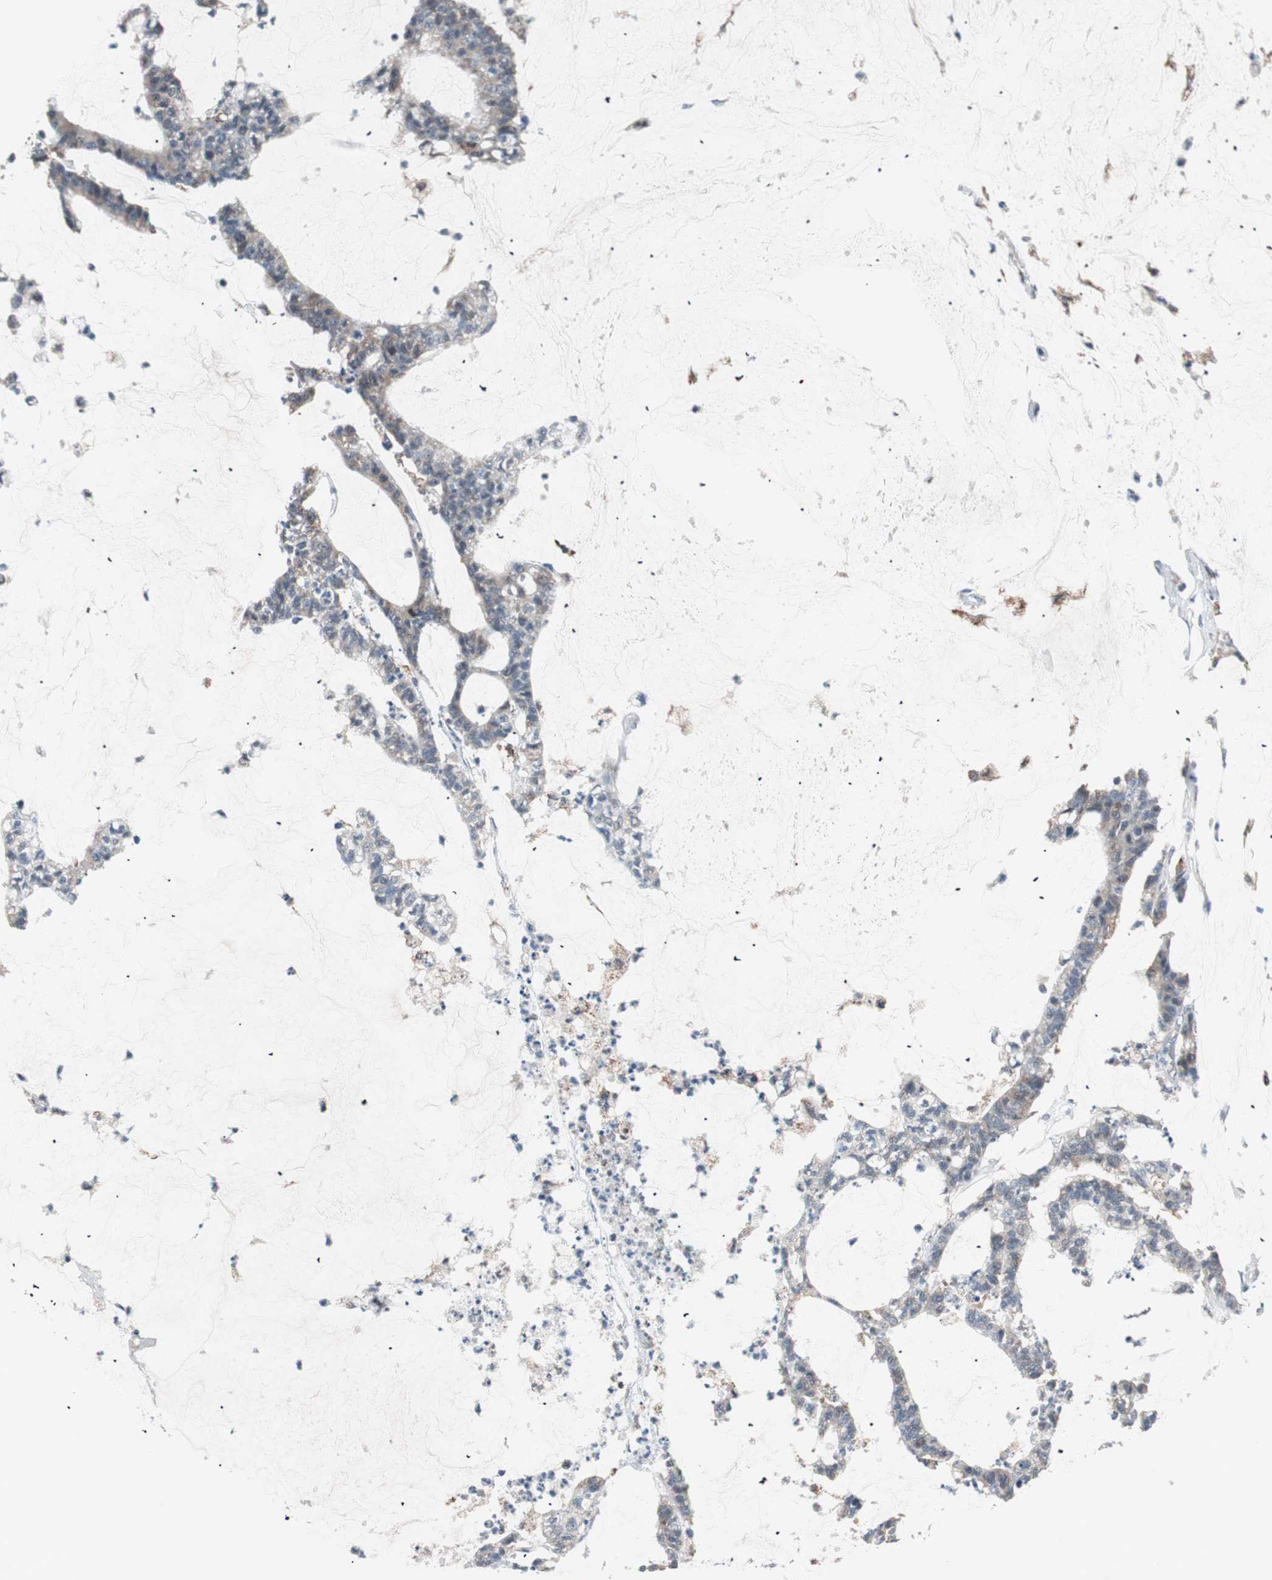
{"staining": {"intensity": "weak", "quantity": "25%-75%", "location": "cytoplasmic/membranous"}, "tissue": "colorectal cancer", "cell_type": "Tumor cells", "image_type": "cancer", "snomed": [{"axis": "morphology", "description": "Adenocarcinoma, NOS"}, {"axis": "topography", "description": "Colon"}], "caption": "Immunohistochemical staining of colorectal cancer (adenocarcinoma) reveals low levels of weak cytoplasmic/membranous protein staining in approximately 25%-75% of tumor cells. Immunohistochemistry (ihc) stains the protein of interest in brown and the nuclei are stained blue.", "gene": "NFRKB", "patient": {"sex": "female", "age": 84}}